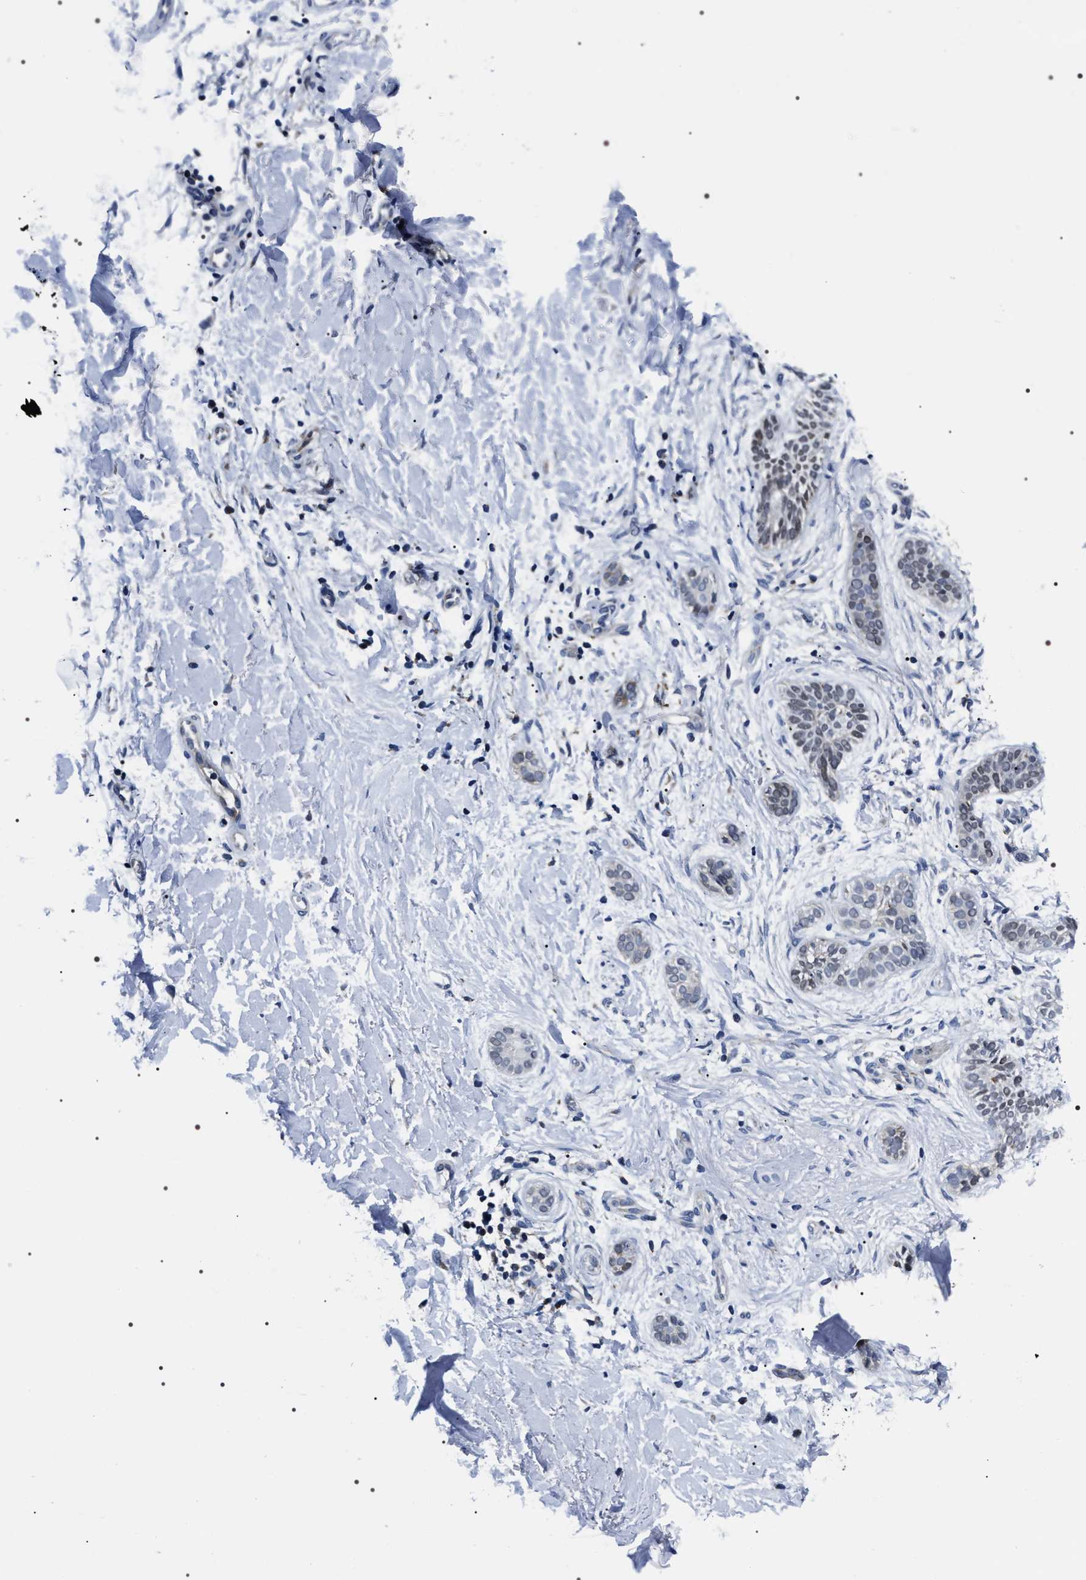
{"staining": {"intensity": "weak", "quantity": "25%-75%", "location": "cytoplasmic/membranous"}, "tissue": "skin cancer", "cell_type": "Tumor cells", "image_type": "cancer", "snomed": [{"axis": "morphology", "description": "Normal tissue, NOS"}, {"axis": "morphology", "description": "Basal cell carcinoma"}, {"axis": "topography", "description": "Skin"}], "caption": "IHC of skin cancer shows low levels of weak cytoplasmic/membranous expression in about 25%-75% of tumor cells.", "gene": "NTMT1", "patient": {"sex": "male", "age": 63}}